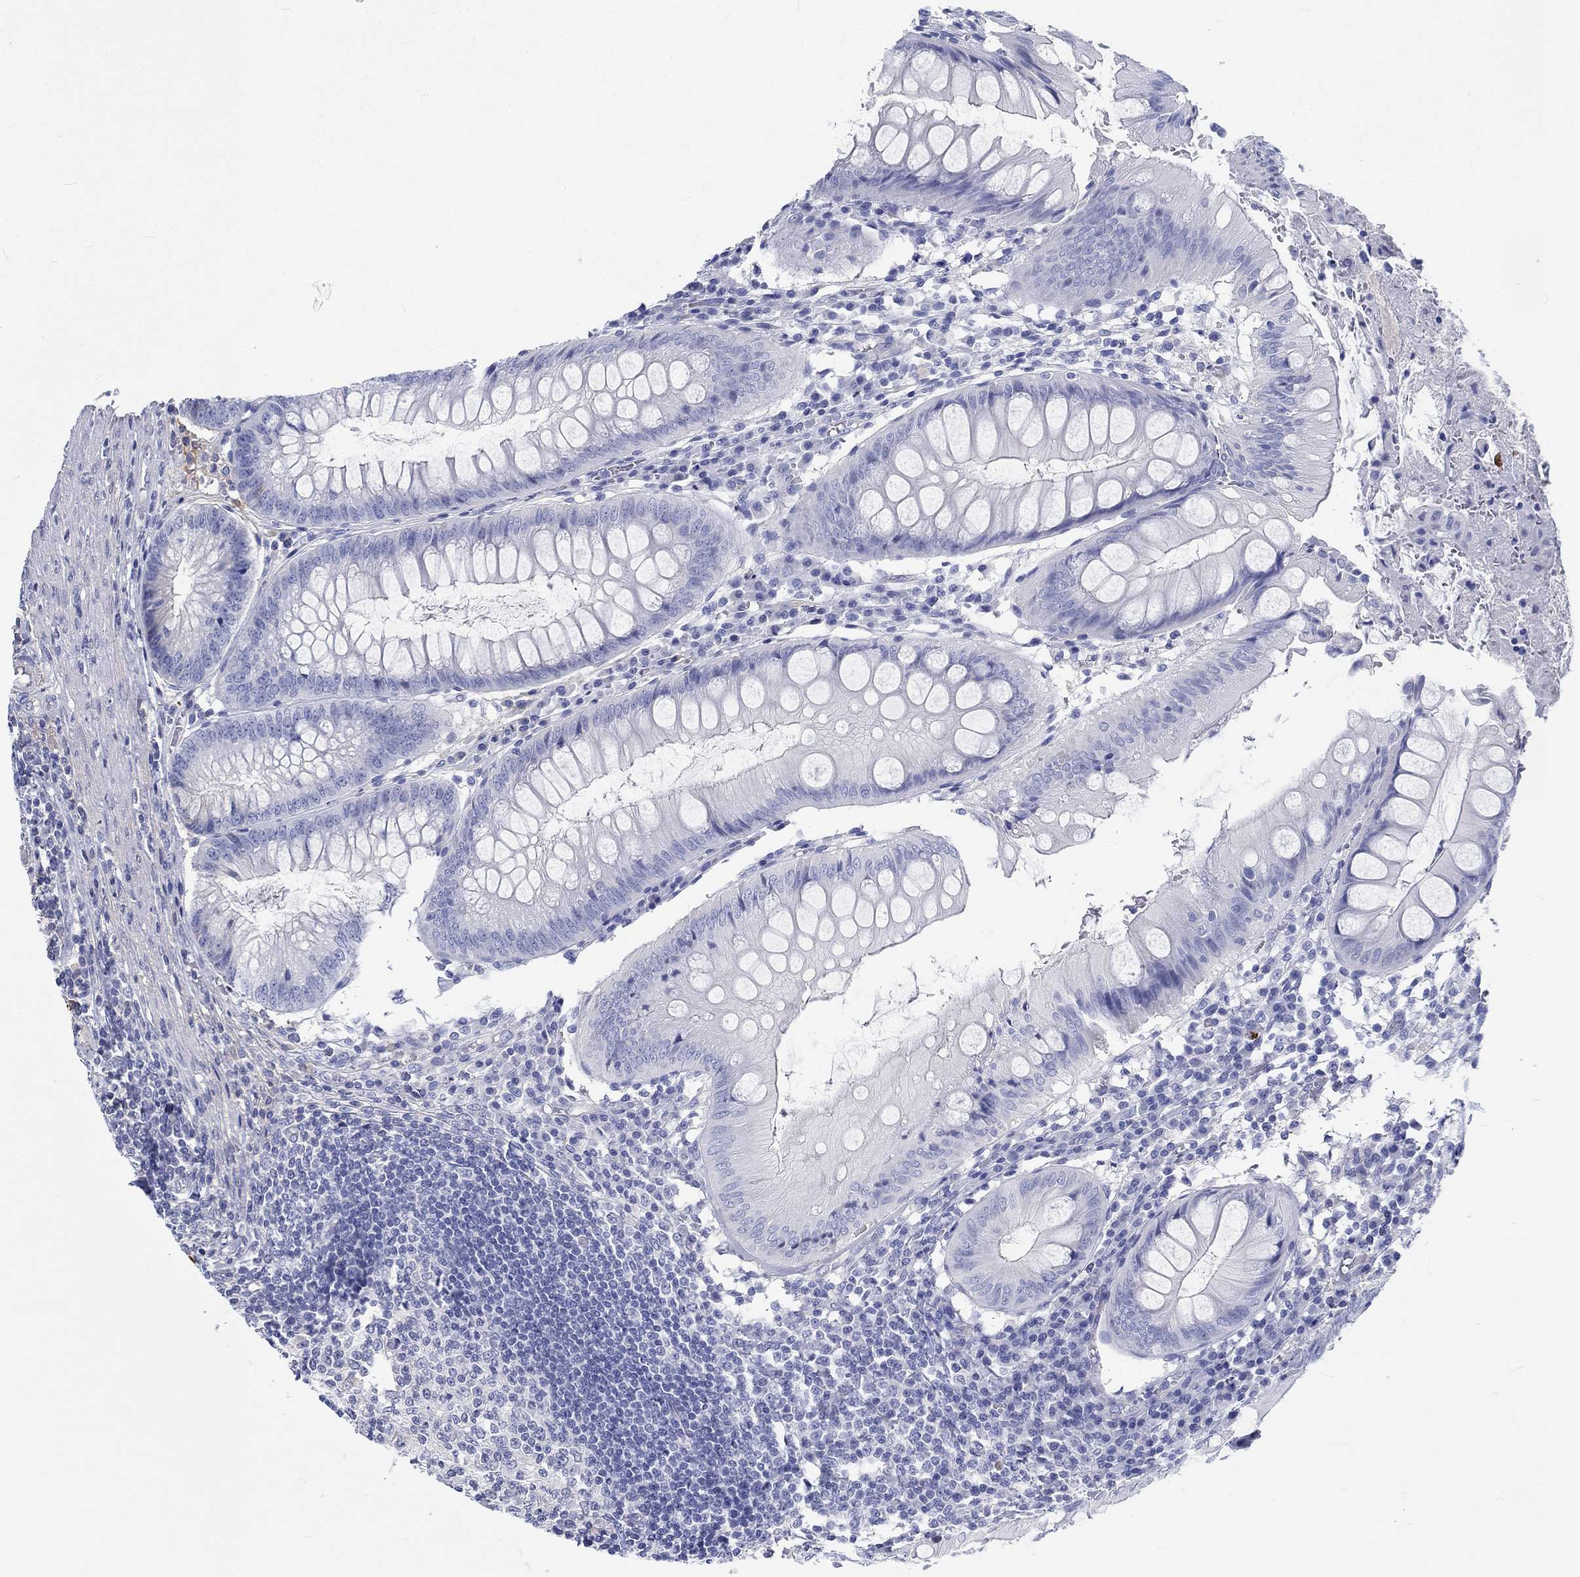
{"staining": {"intensity": "negative", "quantity": "none", "location": "none"}, "tissue": "appendix", "cell_type": "Glandular cells", "image_type": "normal", "snomed": [{"axis": "morphology", "description": "Normal tissue, NOS"}, {"axis": "morphology", "description": "Inflammation, NOS"}, {"axis": "topography", "description": "Appendix"}], "caption": "An IHC histopathology image of benign appendix is shown. There is no staining in glandular cells of appendix. (Immunohistochemistry, brightfield microscopy, high magnification).", "gene": "CDY1B", "patient": {"sex": "male", "age": 16}}